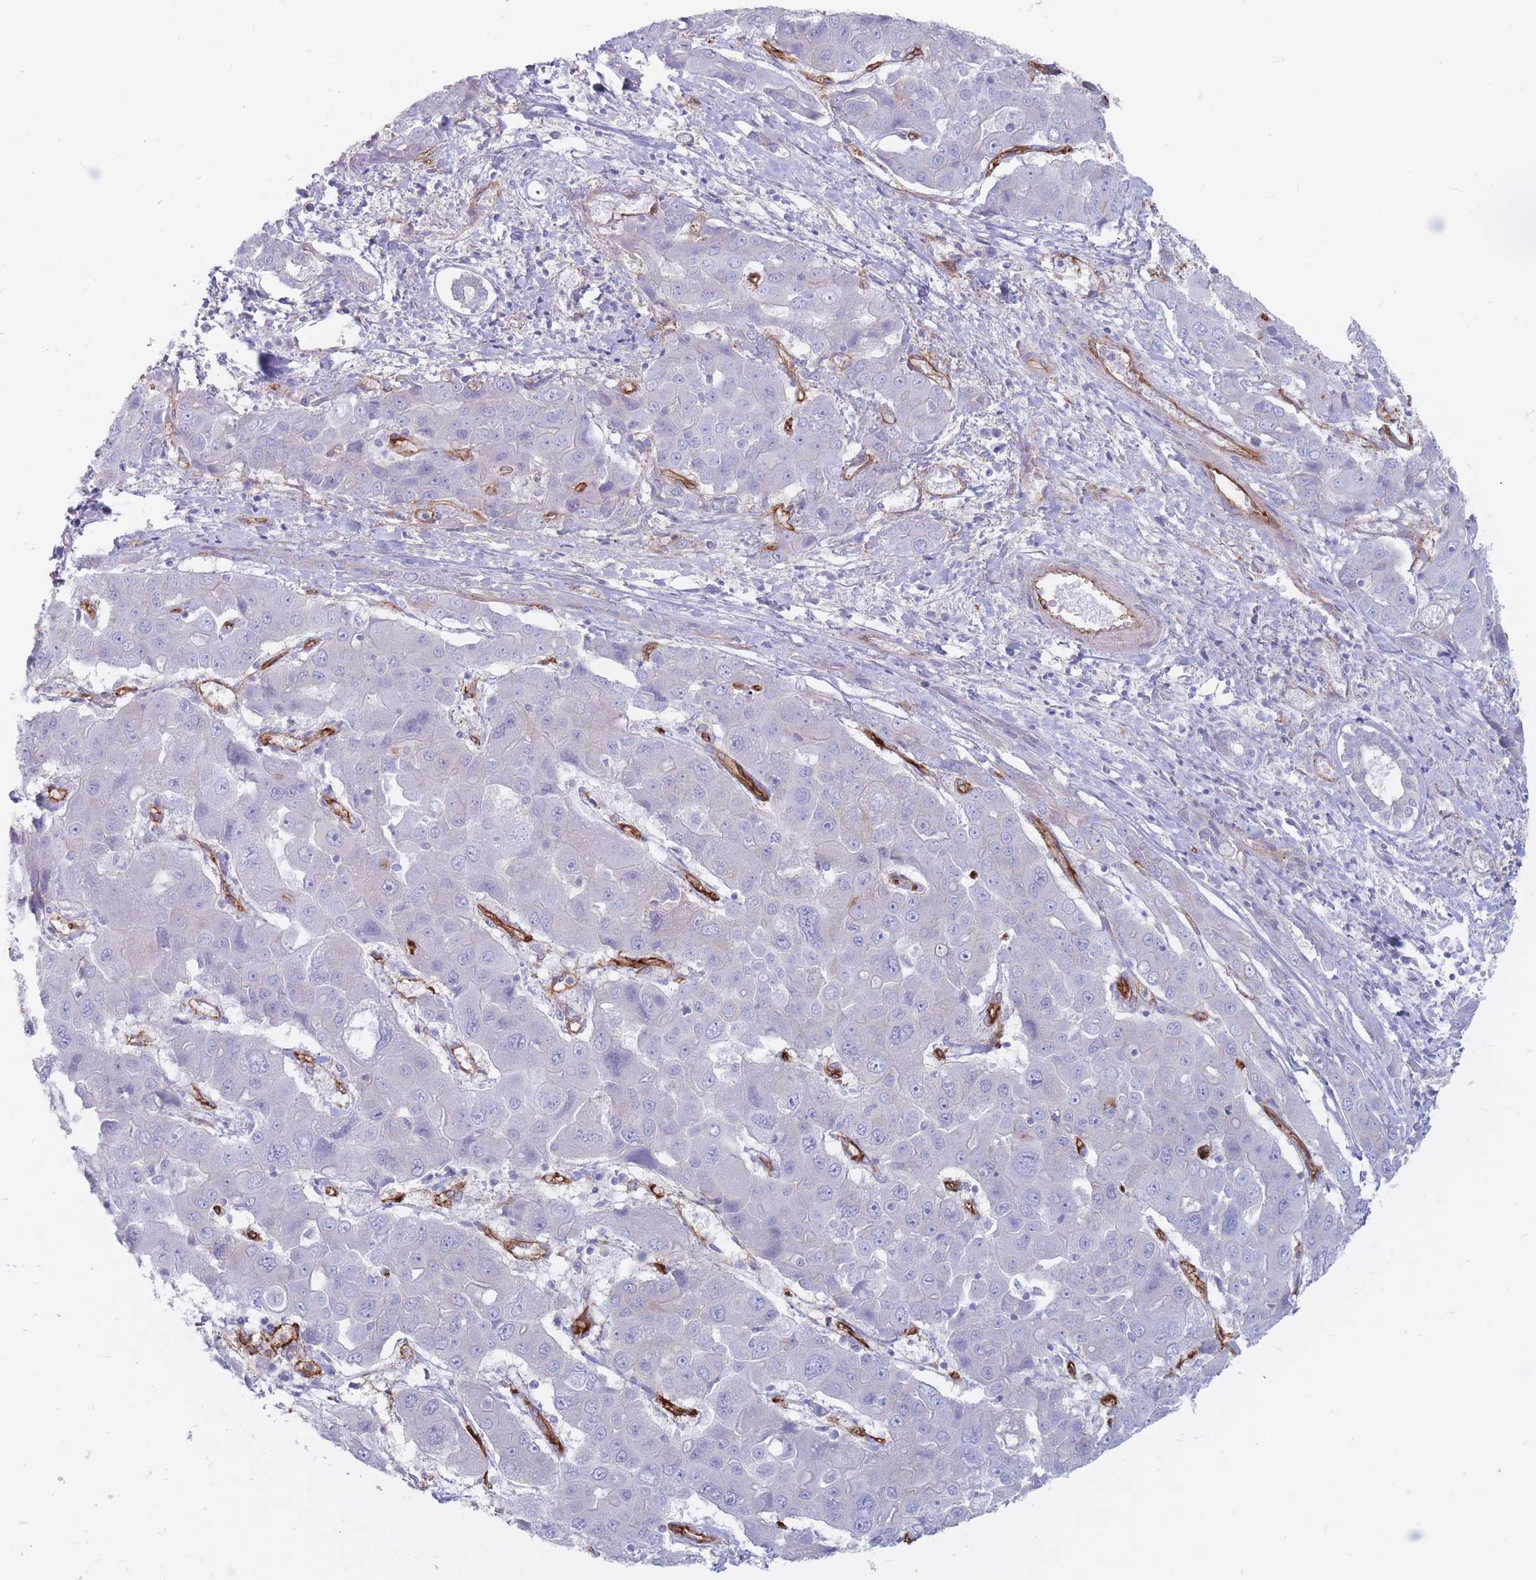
{"staining": {"intensity": "negative", "quantity": "none", "location": "none"}, "tissue": "liver cancer", "cell_type": "Tumor cells", "image_type": "cancer", "snomed": [{"axis": "morphology", "description": "Cholangiocarcinoma"}, {"axis": "topography", "description": "Liver"}], "caption": "This is a micrograph of immunohistochemistry (IHC) staining of cholangiocarcinoma (liver), which shows no positivity in tumor cells. Nuclei are stained in blue.", "gene": "PLPP1", "patient": {"sex": "male", "age": 67}}